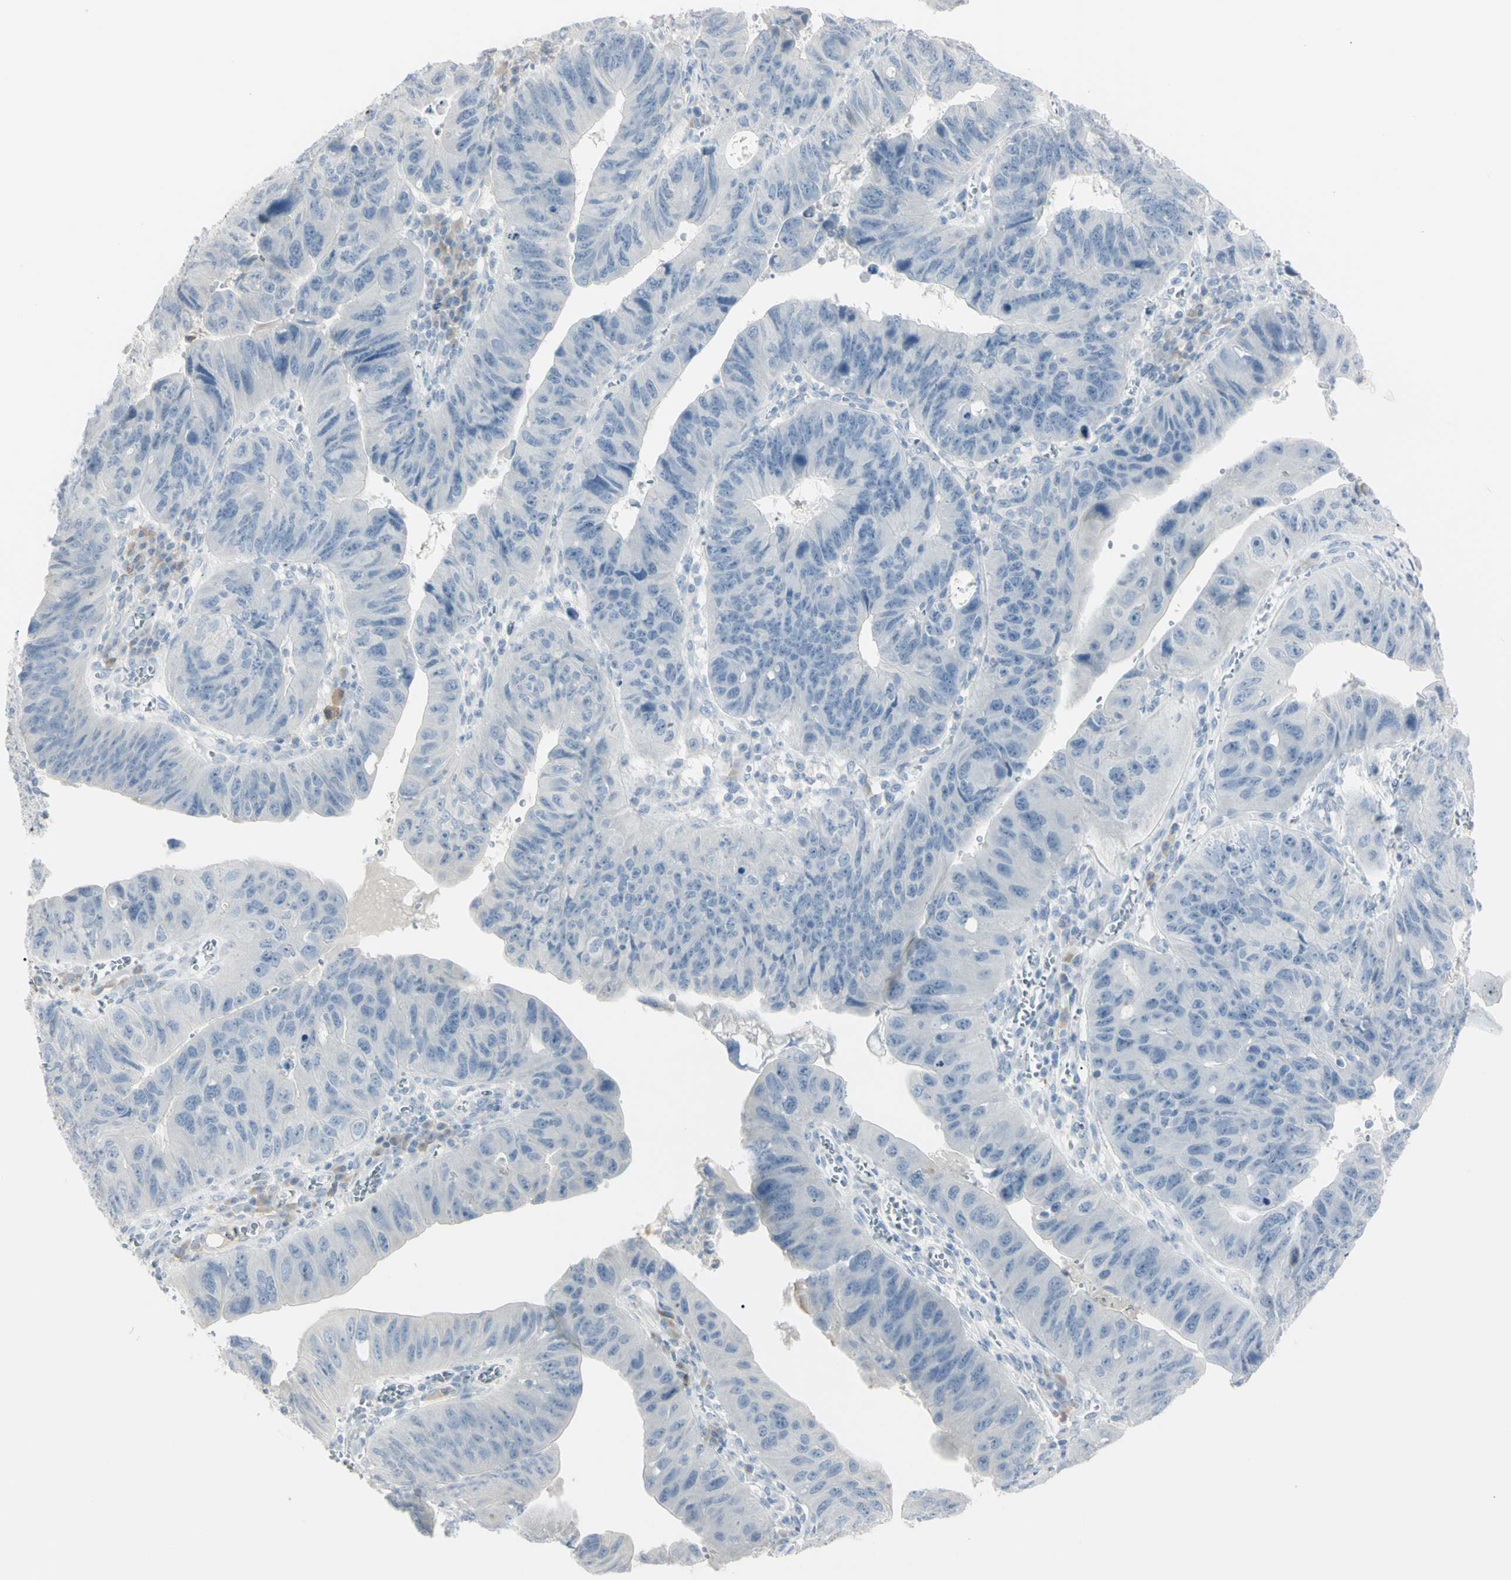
{"staining": {"intensity": "negative", "quantity": "none", "location": "none"}, "tissue": "stomach cancer", "cell_type": "Tumor cells", "image_type": "cancer", "snomed": [{"axis": "morphology", "description": "Adenocarcinoma, NOS"}, {"axis": "topography", "description": "Stomach"}], "caption": "Tumor cells are negative for protein expression in human adenocarcinoma (stomach). (DAB immunohistochemistry visualized using brightfield microscopy, high magnification).", "gene": "PIP", "patient": {"sex": "male", "age": 59}}